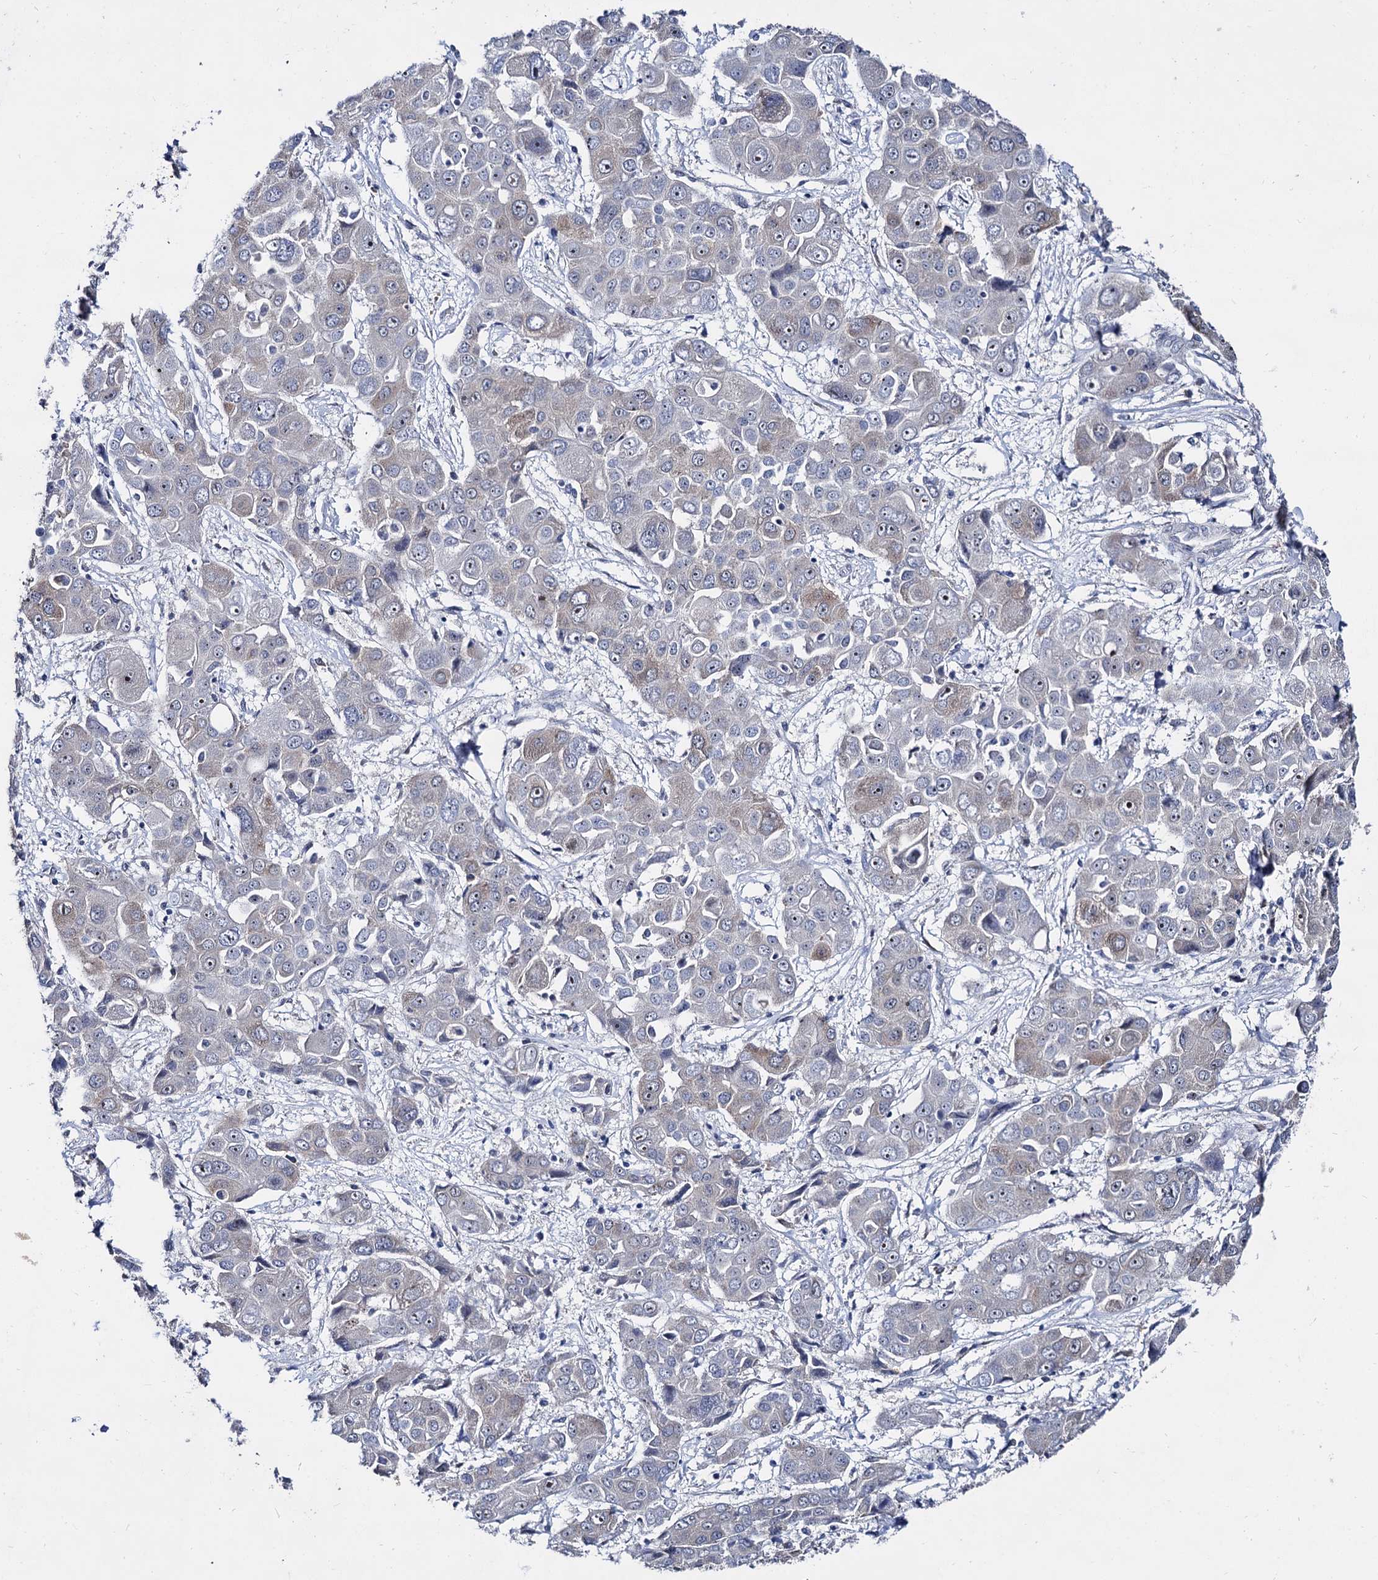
{"staining": {"intensity": "negative", "quantity": "none", "location": "none"}, "tissue": "liver cancer", "cell_type": "Tumor cells", "image_type": "cancer", "snomed": [{"axis": "morphology", "description": "Cholangiocarcinoma"}, {"axis": "topography", "description": "Liver"}], "caption": "Immunohistochemical staining of human liver cancer (cholangiocarcinoma) exhibits no significant staining in tumor cells.", "gene": "CAPRIN2", "patient": {"sex": "male", "age": 67}}